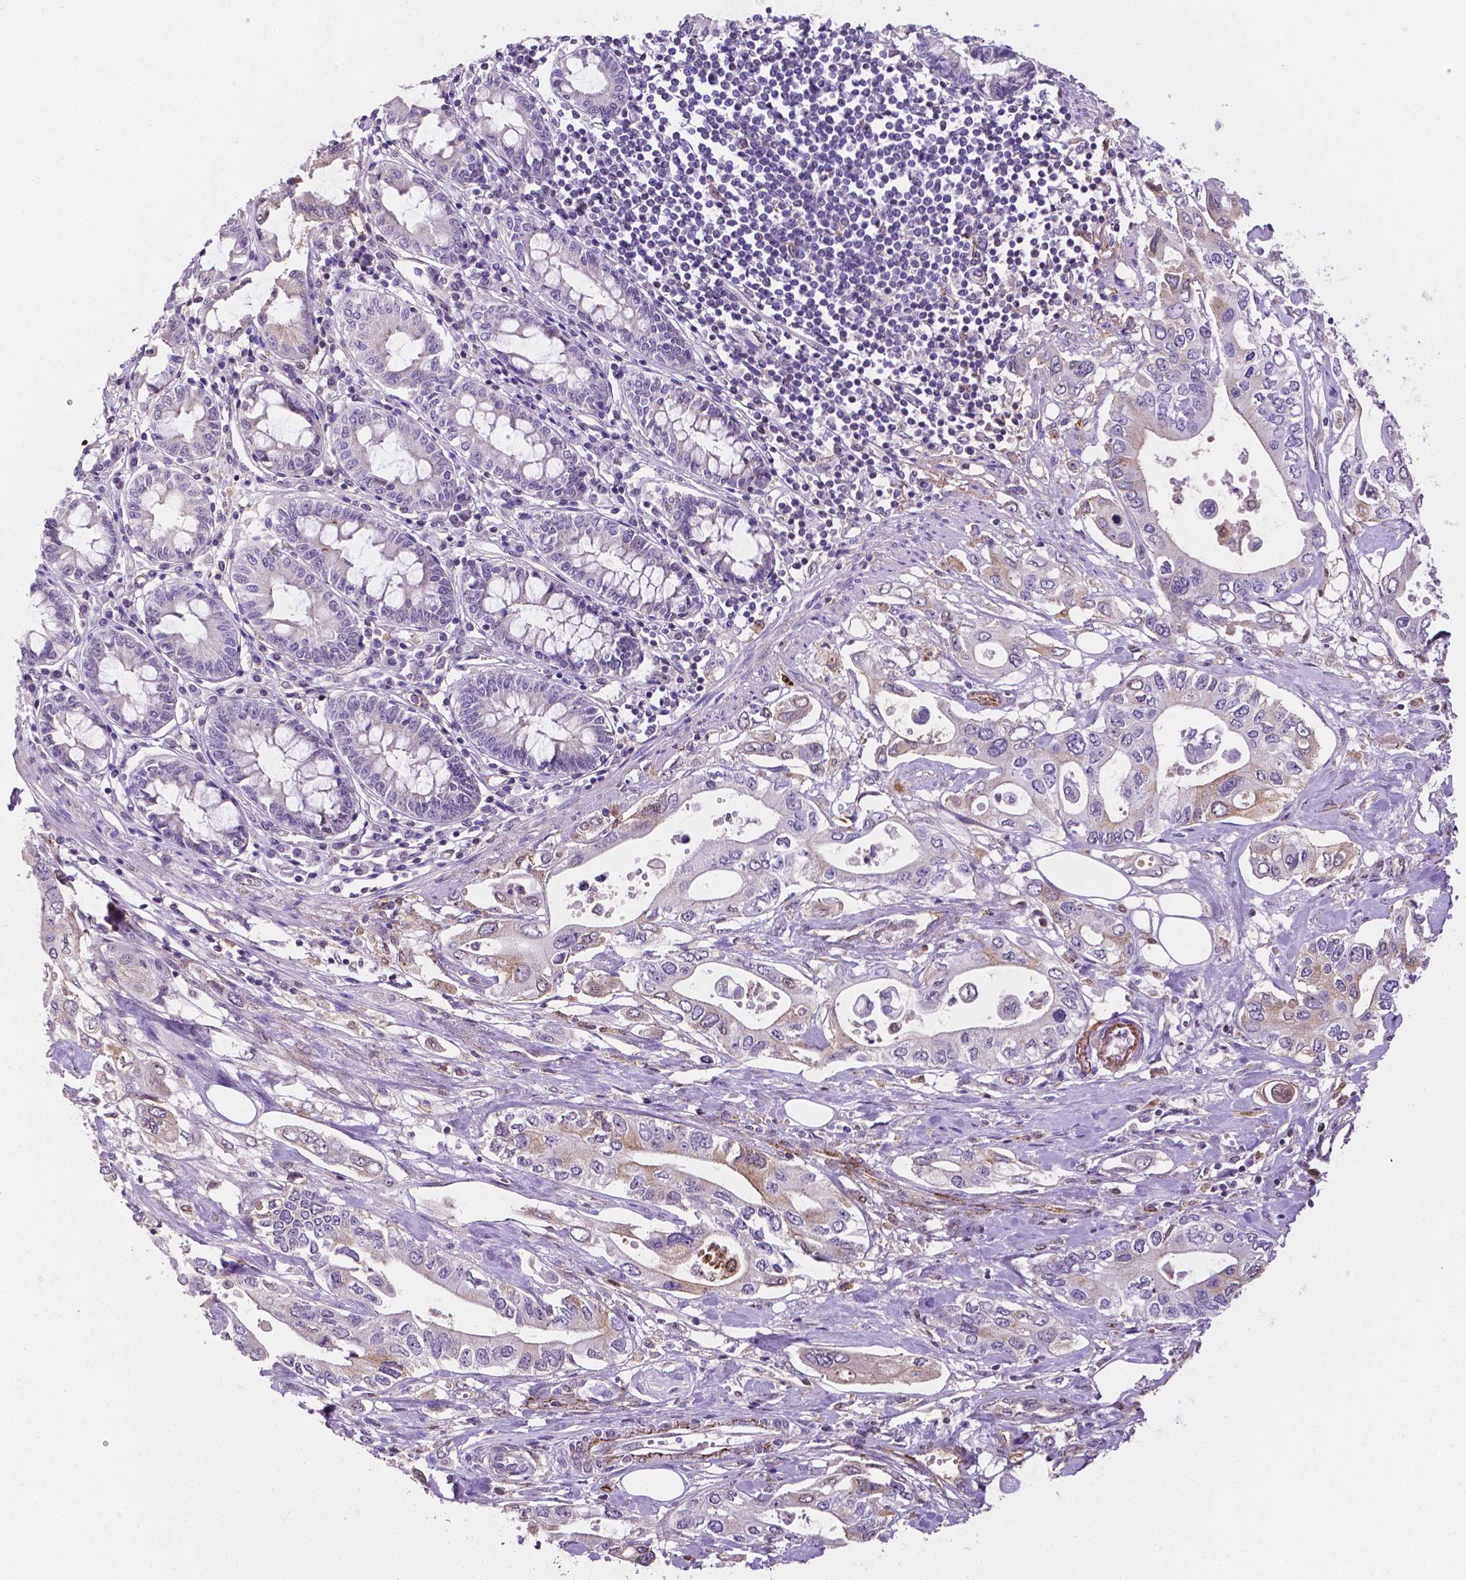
{"staining": {"intensity": "moderate", "quantity": "<25%", "location": "cytoplasmic/membranous"}, "tissue": "pancreatic cancer", "cell_type": "Tumor cells", "image_type": "cancer", "snomed": [{"axis": "morphology", "description": "Adenocarcinoma, NOS"}, {"axis": "topography", "description": "Pancreas"}], "caption": "About <25% of tumor cells in pancreatic cancer show moderate cytoplasmic/membranous protein staining as visualized by brown immunohistochemical staining.", "gene": "APOE", "patient": {"sex": "female", "age": 63}}